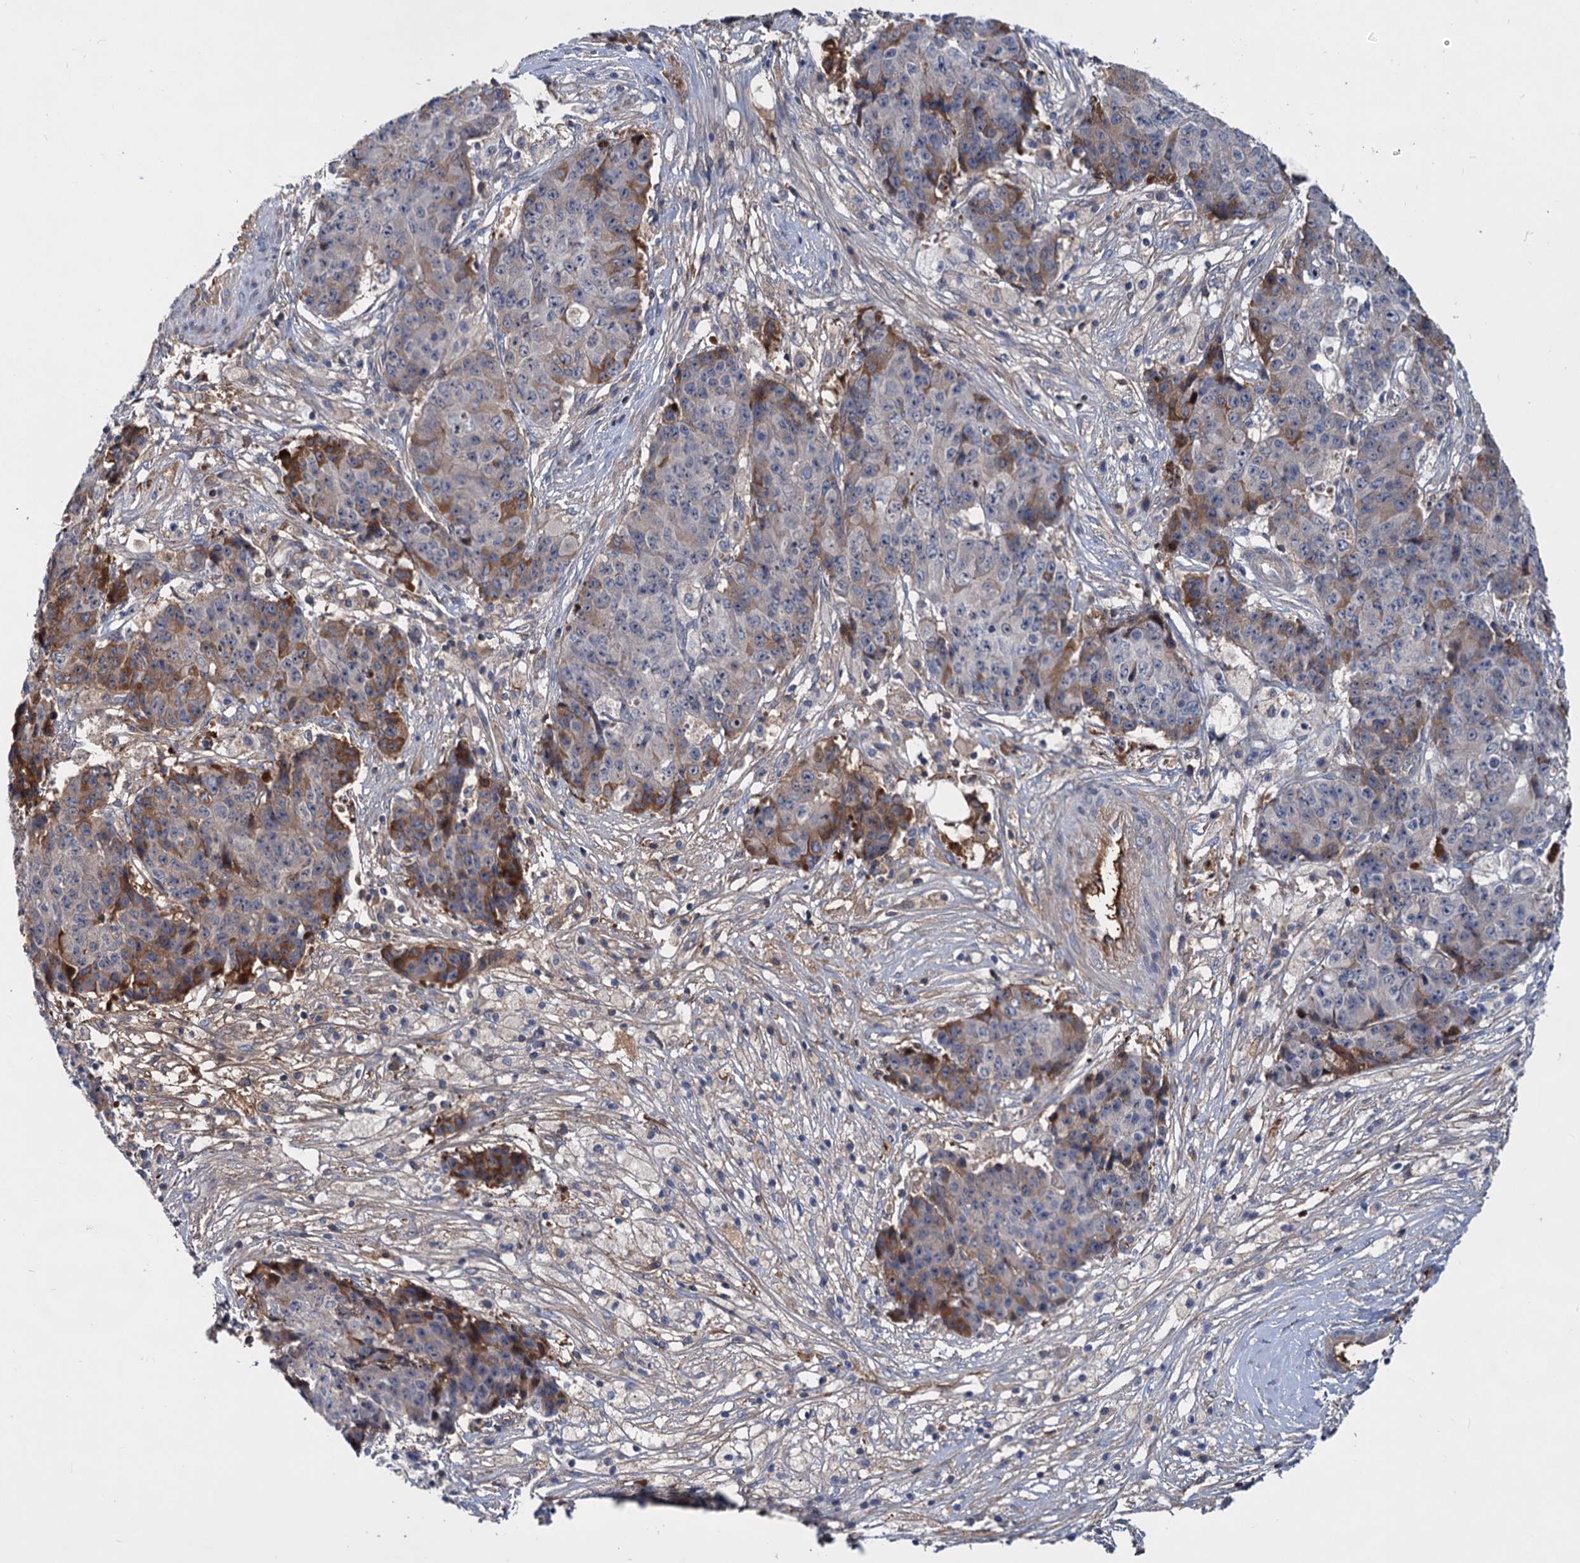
{"staining": {"intensity": "moderate", "quantity": "<25%", "location": "cytoplasmic/membranous"}, "tissue": "ovarian cancer", "cell_type": "Tumor cells", "image_type": "cancer", "snomed": [{"axis": "morphology", "description": "Carcinoma, endometroid"}, {"axis": "topography", "description": "Ovary"}], "caption": "A brown stain labels moderate cytoplasmic/membranous expression of a protein in ovarian cancer tumor cells.", "gene": "CHRD", "patient": {"sex": "female", "age": 42}}